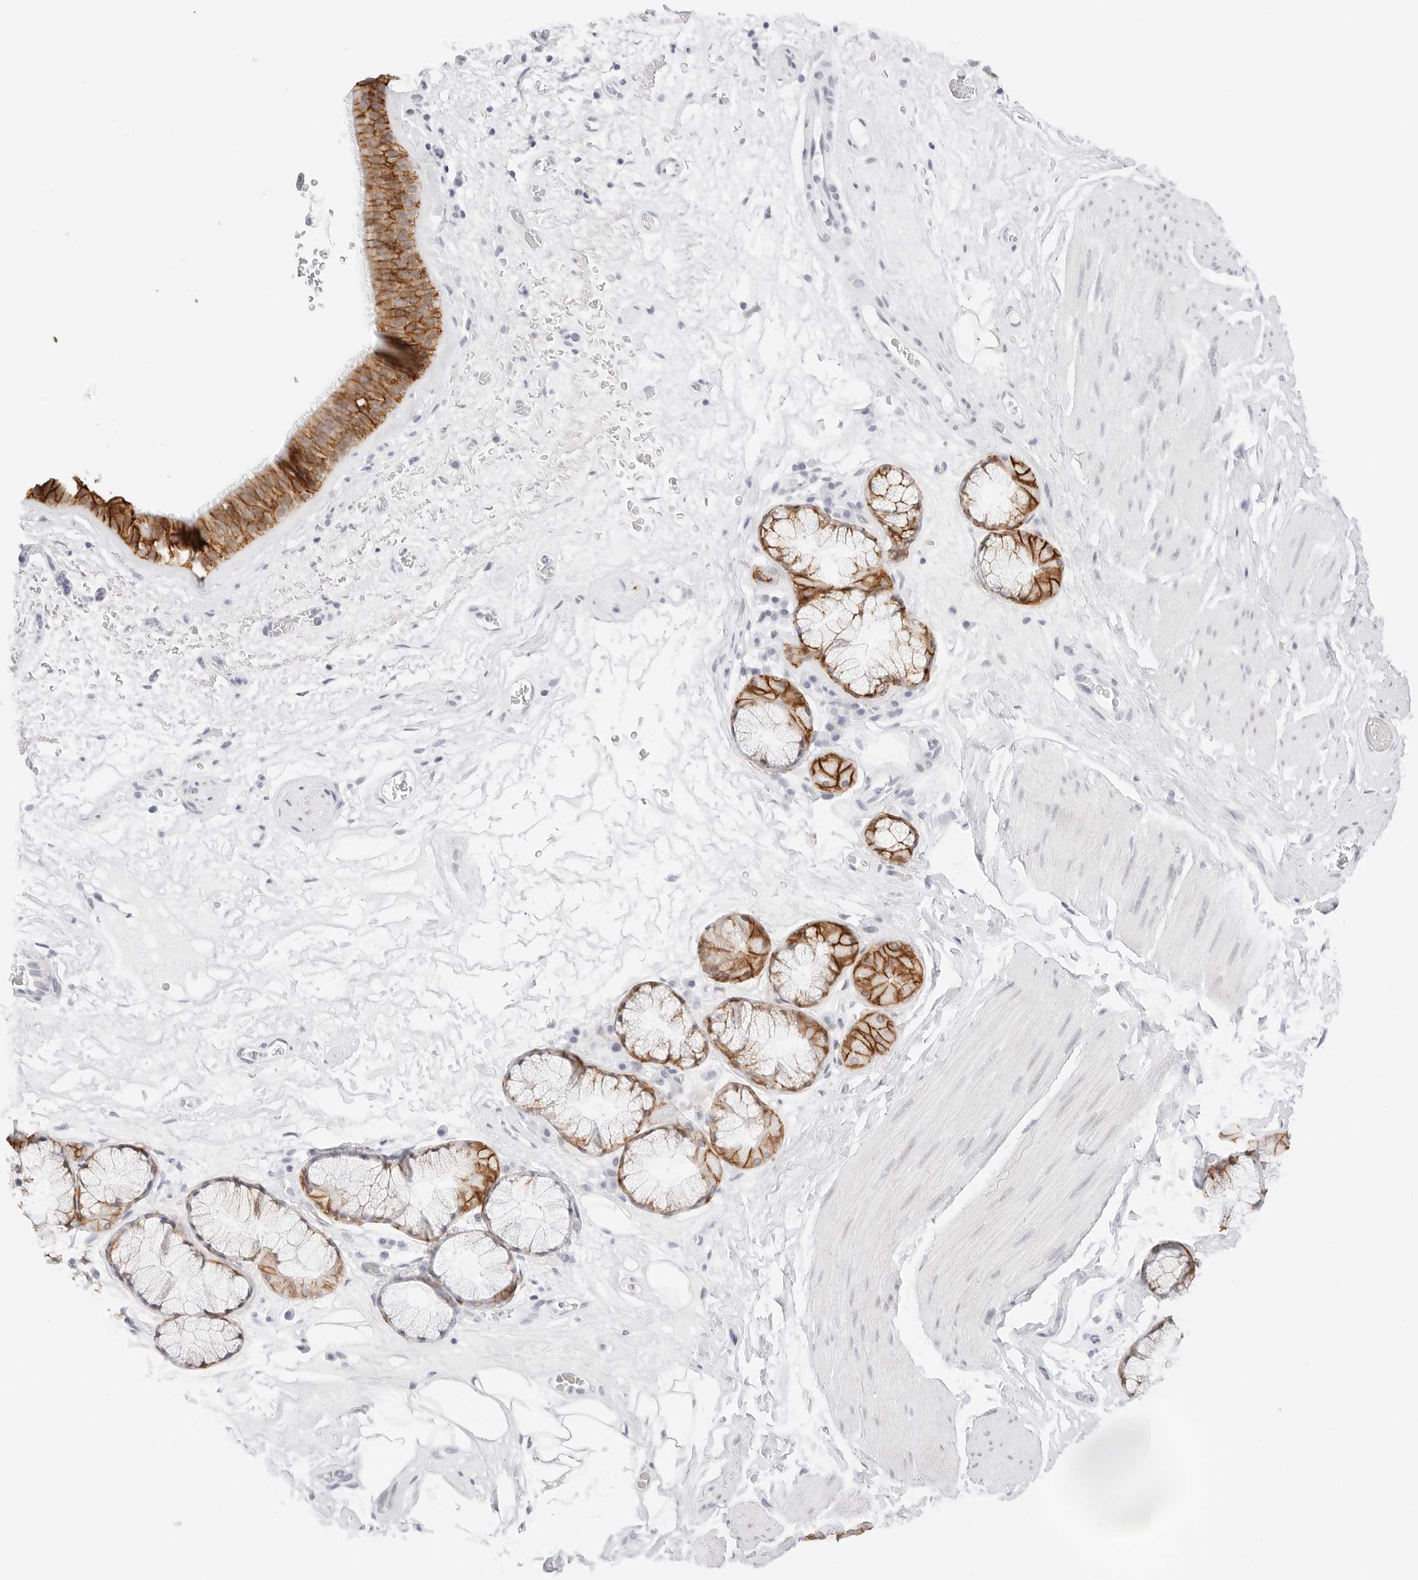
{"staining": {"intensity": "moderate", "quantity": ">75%", "location": "cytoplasmic/membranous"}, "tissue": "bronchus", "cell_type": "Respiratory epithelial cells", "image_type": "normal", "snomed": [{"axis": "morphology", "description": "Normal tissue, NOS"}, {"axis": "topography", "description": "Cartilage tissue"}], "caption": "Moderate cytoplasmic/membranous staining for a protein is present in approximately >75% of respiratory epithelial cells of unremarkable bronchus using IHC.", "gene": "CDH1", "patient": {"sex": "female", "age": 63}}